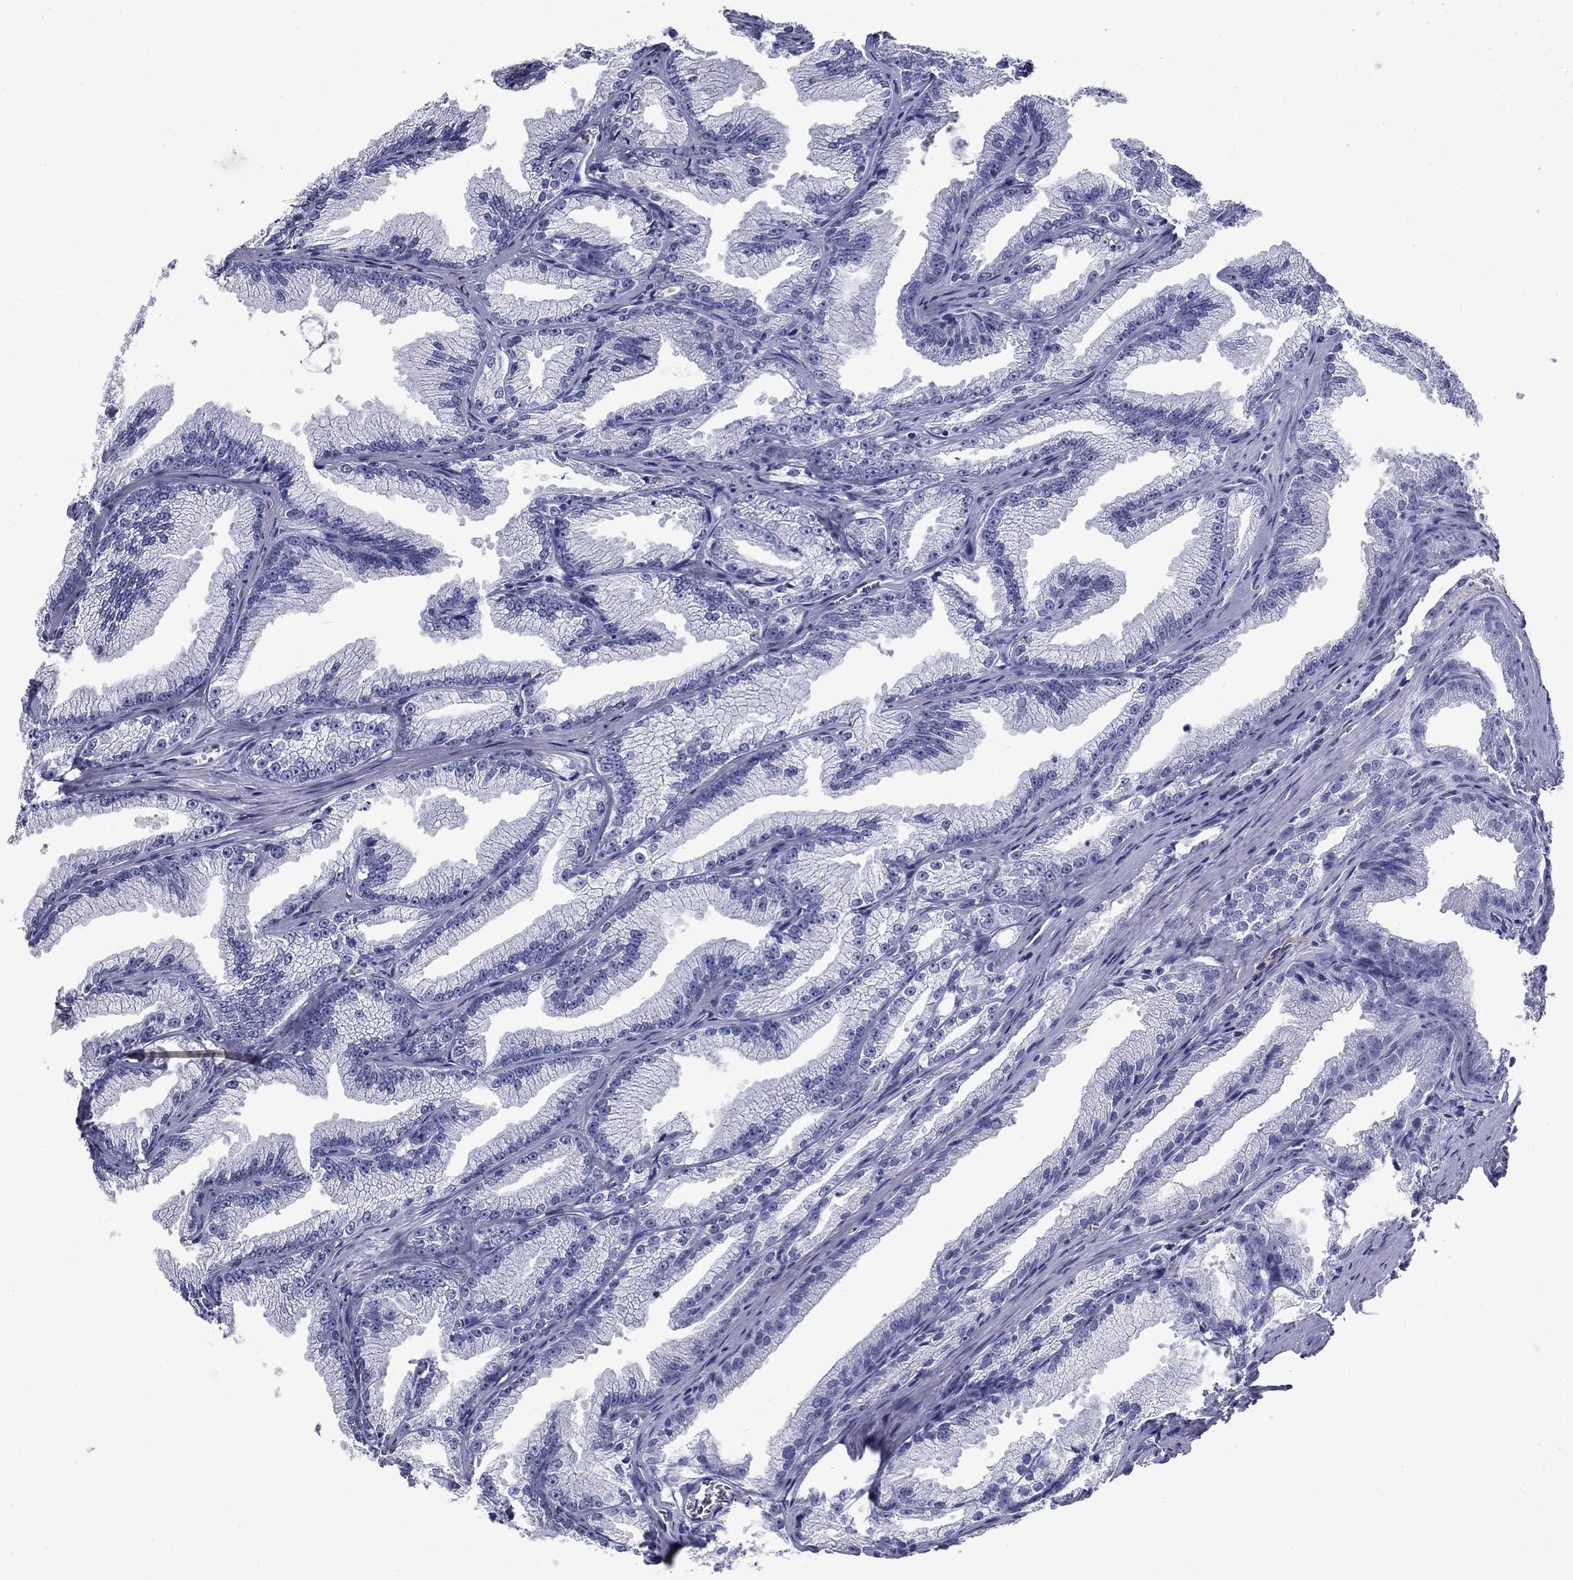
{"staining": {"intensity": "negative", "quantity": "none", "location": "none"}, "tissue": "prostate cancer", "cell_type": "Tumor cells", "image_type": "cancer", "snomed": [{"axis": "morphology", "description": "Adenocarcinoma, NOS"}, {"axis": "morphology", "description": "Adenocarcinoma, High grade"}, {"axis": "topography", "description": "Prostate"}], "caption": "A micrograph of human prostate adenocarcinoma (high-grade) is negative for staining in tumor cells.", "gene": "NPPA", "patient": {"sex": "male", "age": 70}}